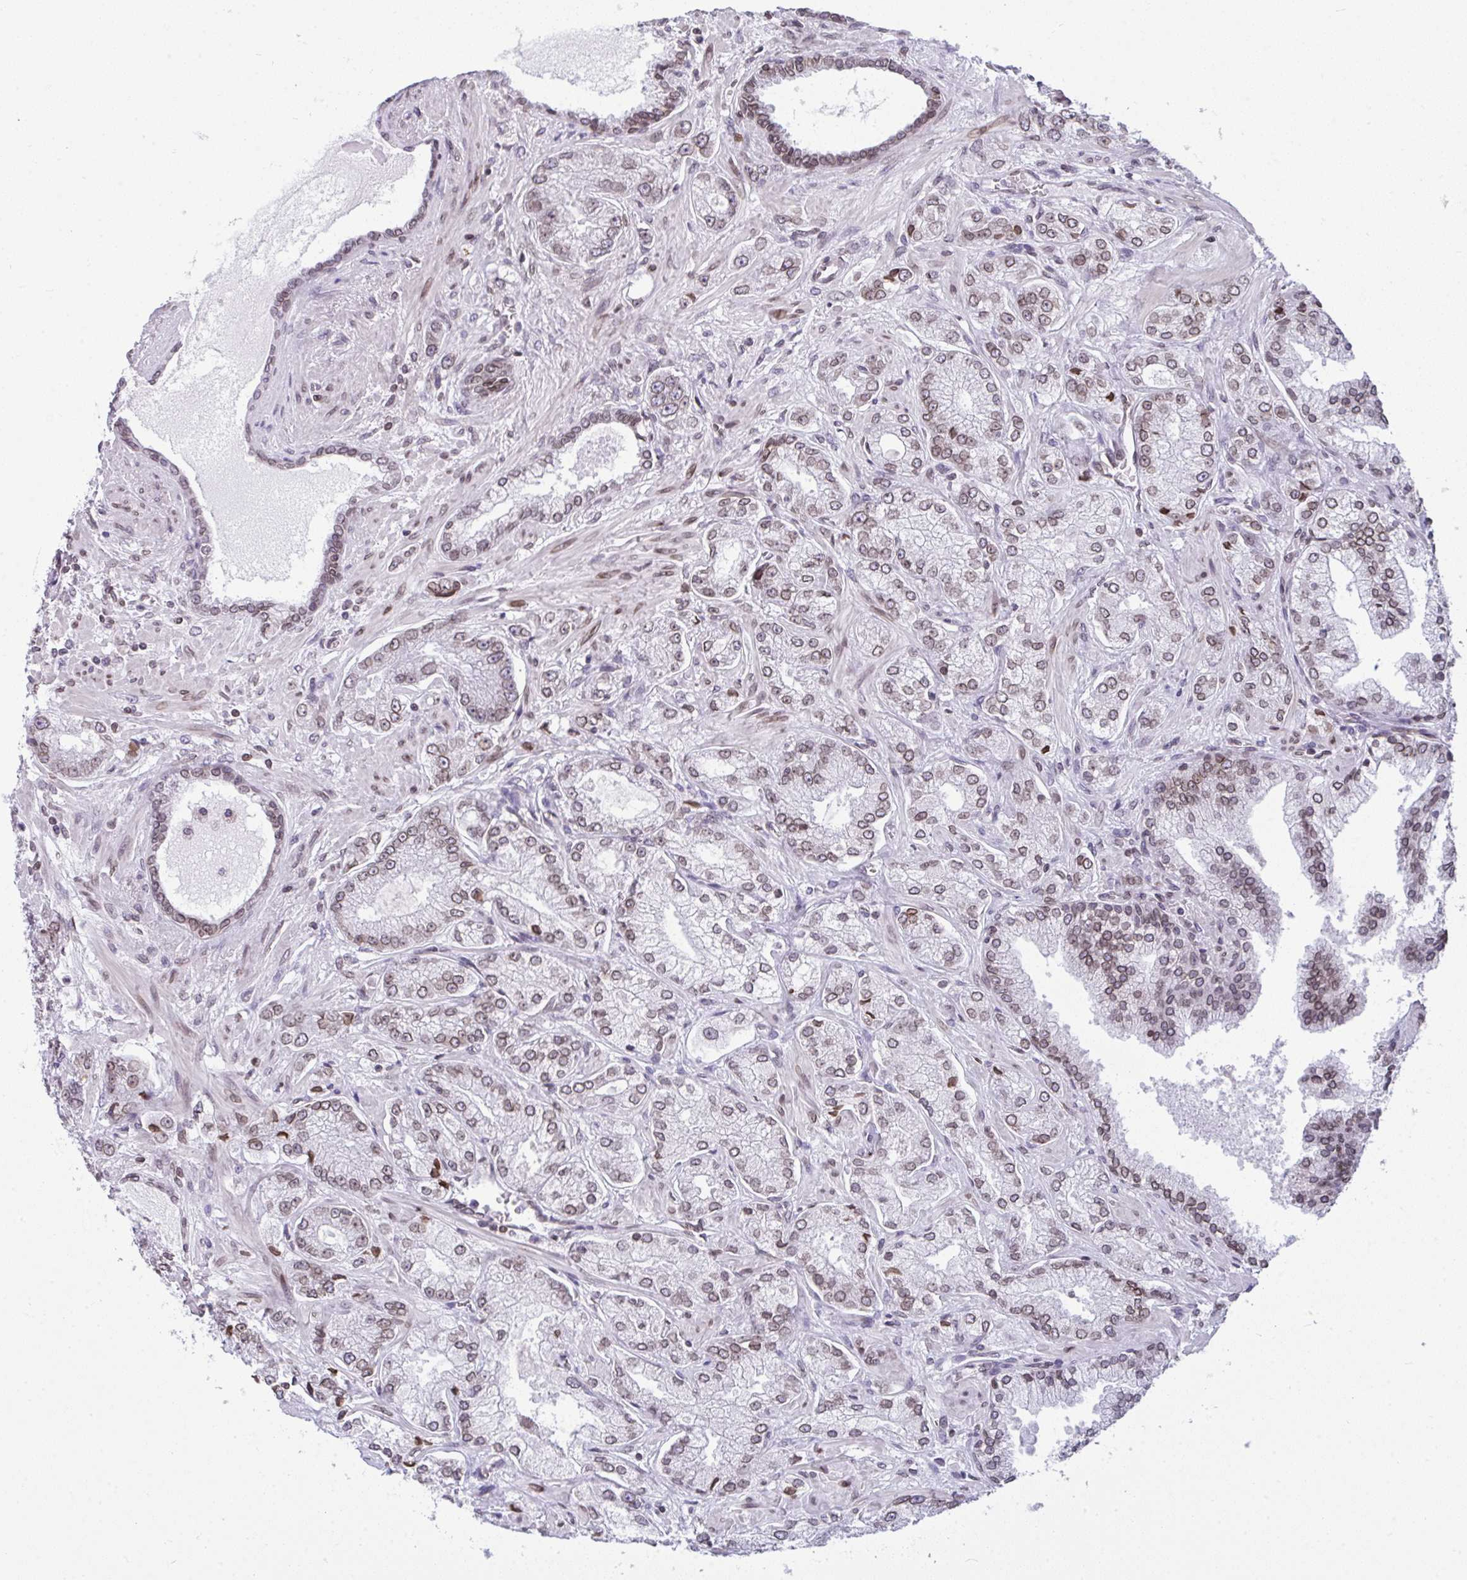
{"staining": {"intensity": "weak", "quantity": "25%-75%", "location": "cytoplasmic/membranous,nuclear"}, "tissue": "prostate cancer", "cell_type": "Tumor cells", "image_type": "cancer", "snomed": [{"axis": "morphology", "description": "Normal tissue, NOS"}, {"axis": "morphology", "description": "Adenocarcinoma, High grade"}, {"axis": "topography", "description": "Prostate"}, {"axis": "topography", "description": "Peripheral nerve tissue"}], "caption": "A micrograph showing weak cytoplasmic/membranous and nuclear staining in approximately 25%-75% of tumor cells in high-grade adenocarcinoma (prostate), as visualized by brown immunohistochemical staining.", "gene": "LMNB2", "patient": {"sex": "male", "age": 68}}